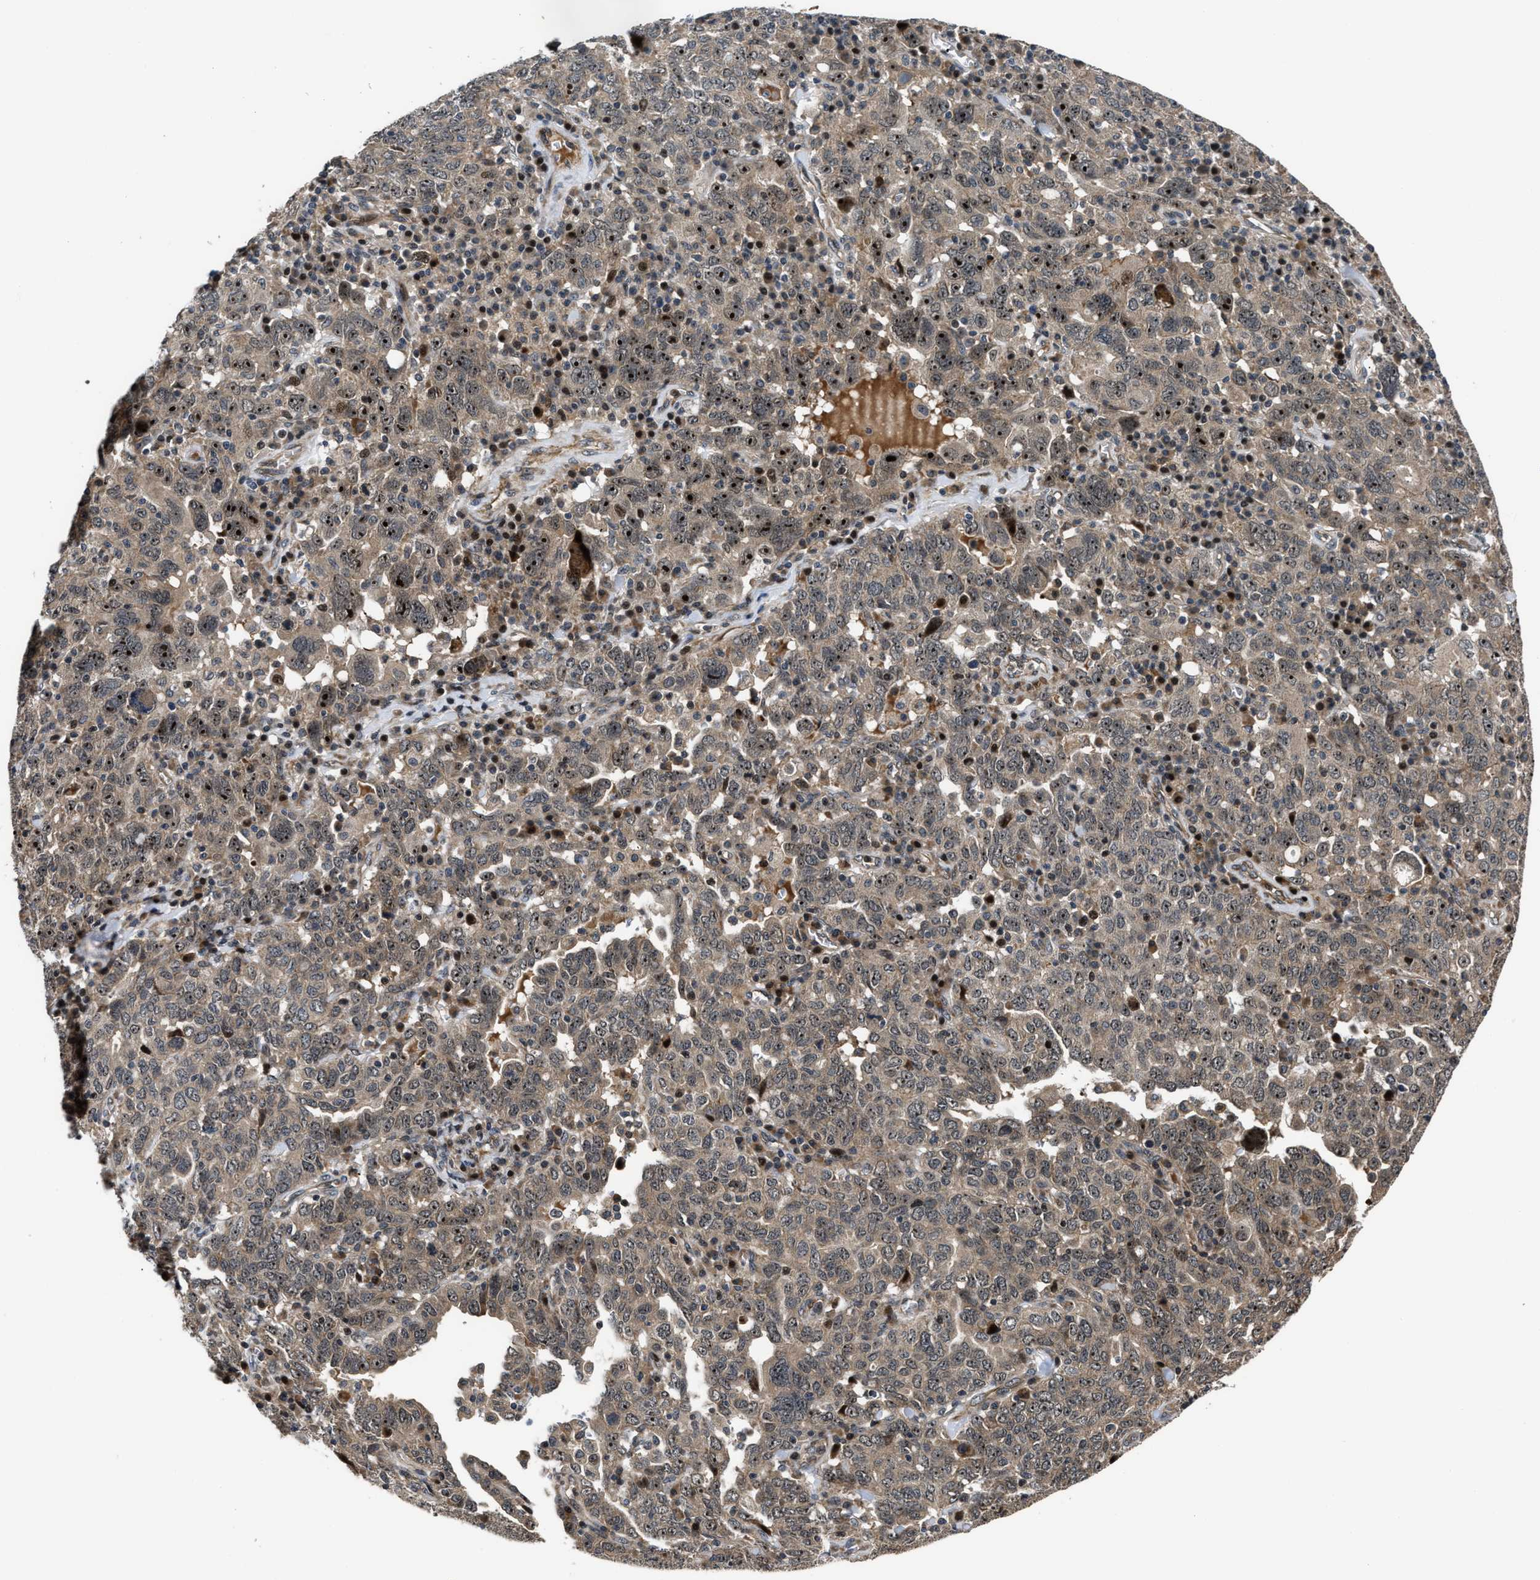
{"staining": {"intensity": "strong", "quantity": ">75%", "location": "cytoplasmic/membranous,nuclear"}, "tissue": "ovarian cancer", "cell_type": "Tumor cells", "image_type": "cancer", "snomed": [{"axis": "morphology", "description": "Carcinoma, endometroid"}, {"axis": "topography", "description": "Ovary"}], "caption": "High-power microscopy captured an IHC histopathology image of ovarian cancer, revealing strong cytoplasmic/membranous and nuclear expression in approximately >75% of tumor cells.", "gene": "ALDH3A2", "patient": {"sex": "female", "age": 62}}